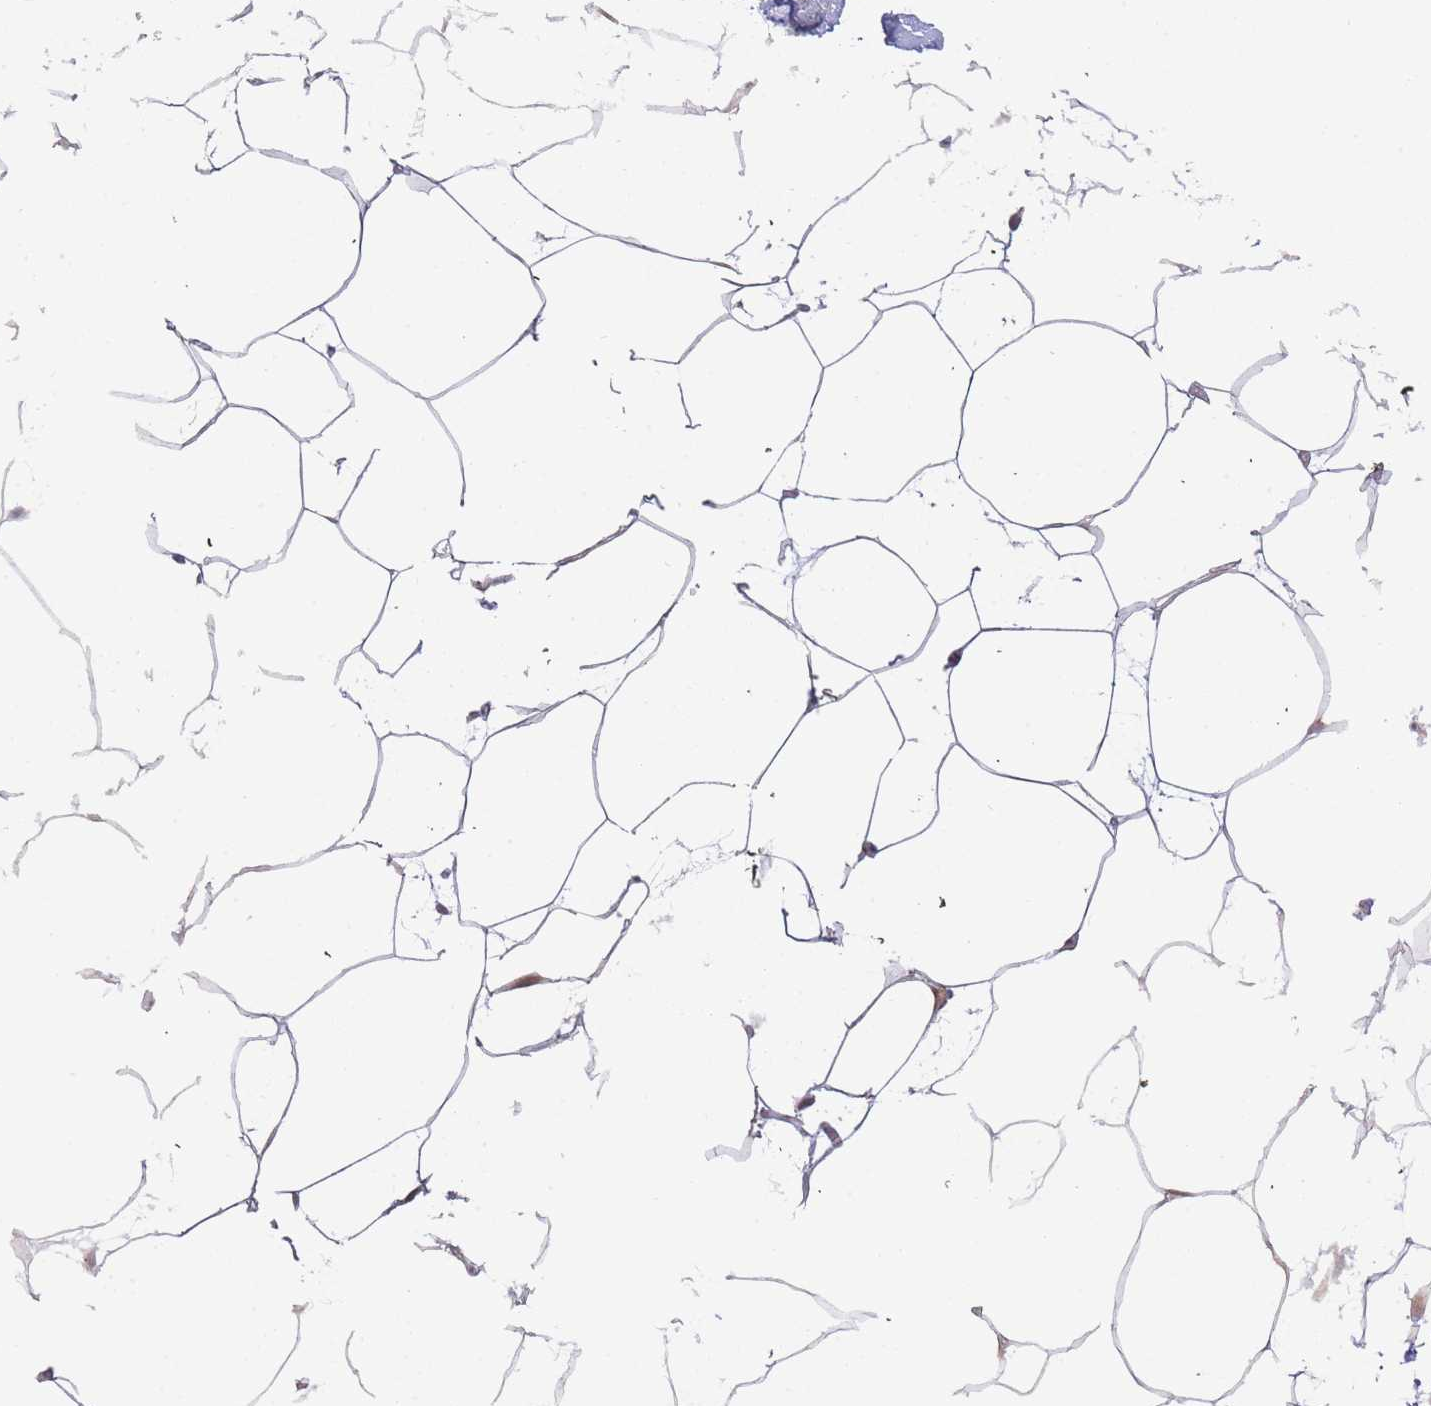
{"staining": {"intensity": "negative", "quantity": "none", "location": "none"}, "tissue": "adipose tissue", "cell_type": "Adipocytes", "image_type": "normal", "snomed": [{"axis": "morphology", "description": "Normal tissue, NOS"}, {"axis": "topography", "description": "Adipose tissue"}], "caption": "Photomicrograph shows no significant protein expression in adipocytes of unremarkable adipose tissue.", "gene": "DEAF1", "patient": {"sex": "female", "age": 37}}